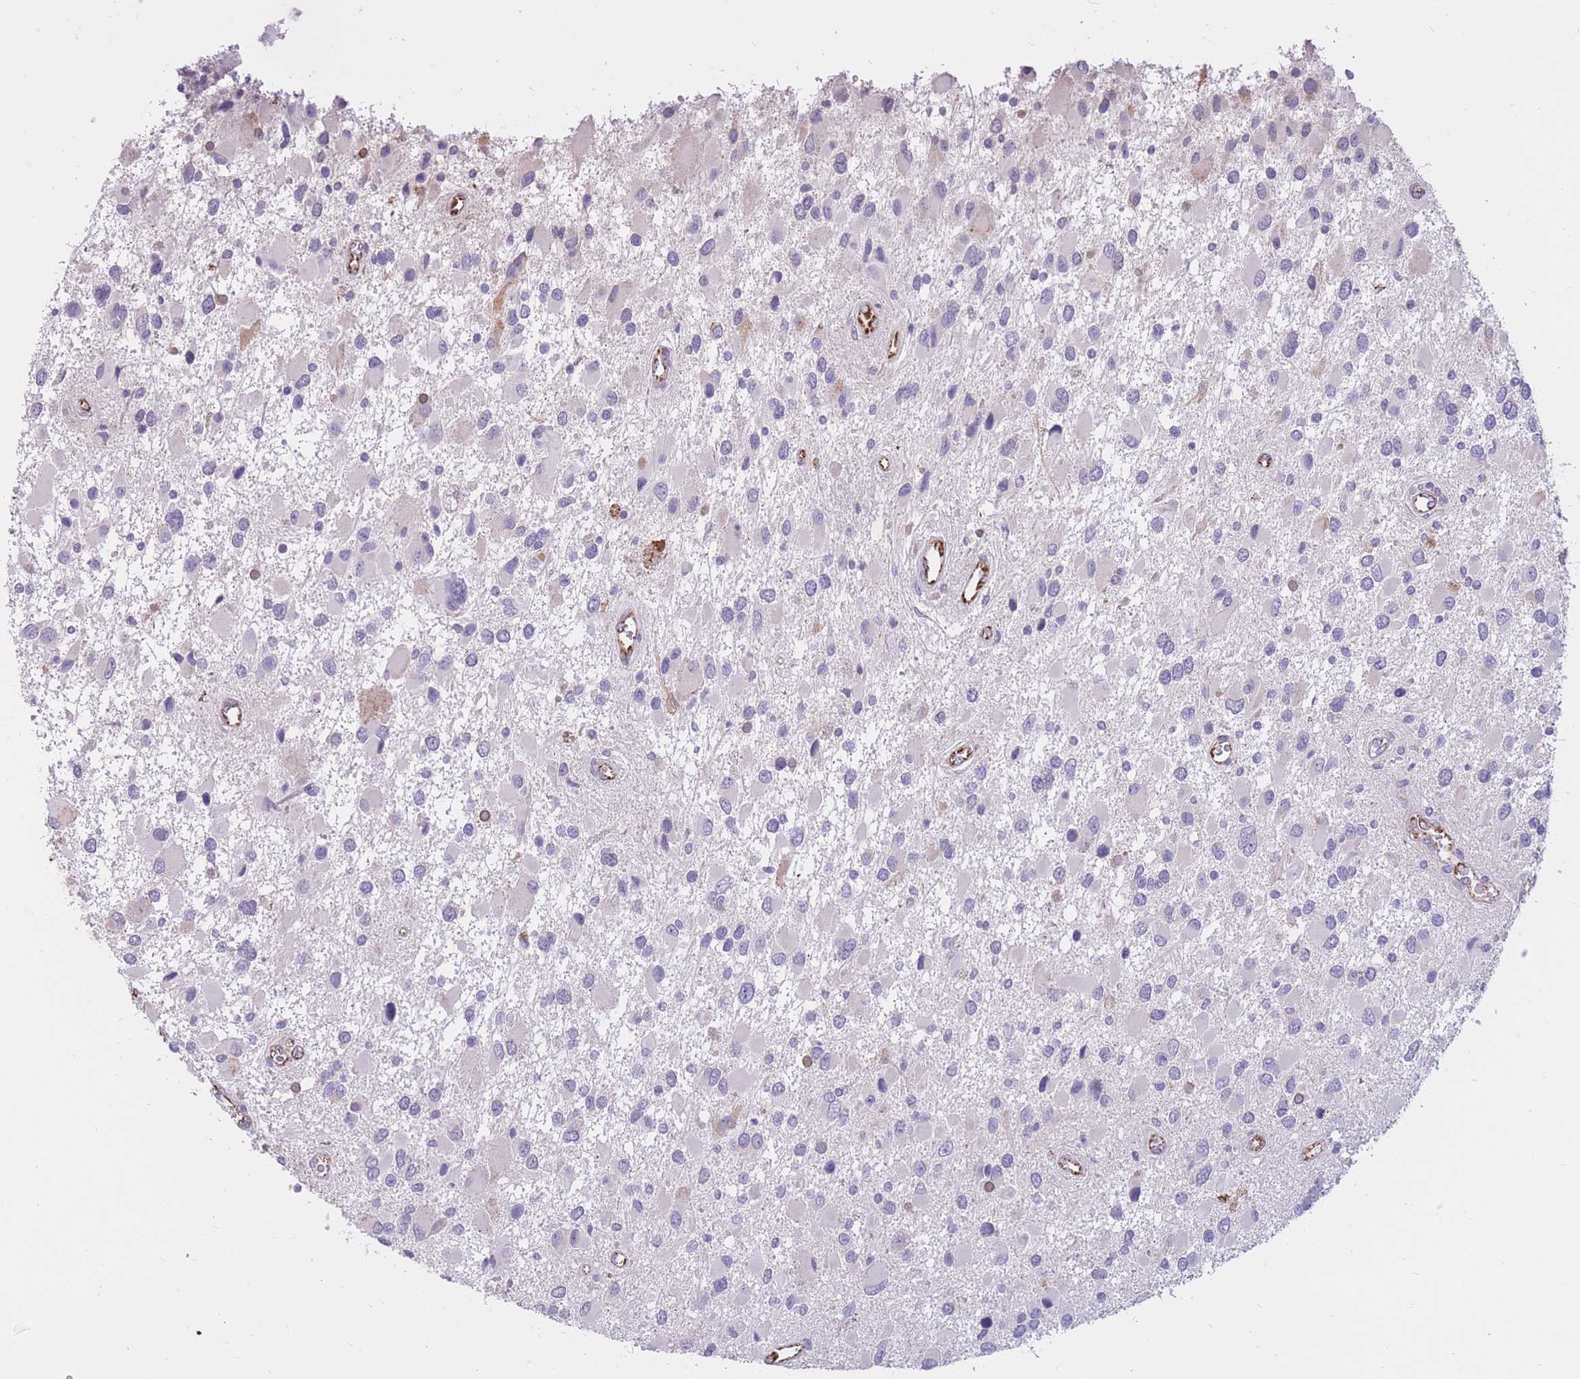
{"staining": {"intensity": "negative", "quantity": "none", "location": "none"}, "tissue": "glioma", "cell_type": "Tumor cells", "image_type": "cancer", "snomed": [{"axis": "morphology", "description": "Glioma, malignant, High grade"}, {"axis": "topography", "description": "Brain"}], "caption": "Immunohistochemistry histopathology image of glioma stained for a protein (brown), which shows no expression in tumor cells.", "gene": "RNF170", "patient": {"sex": "male", "age": 53}}